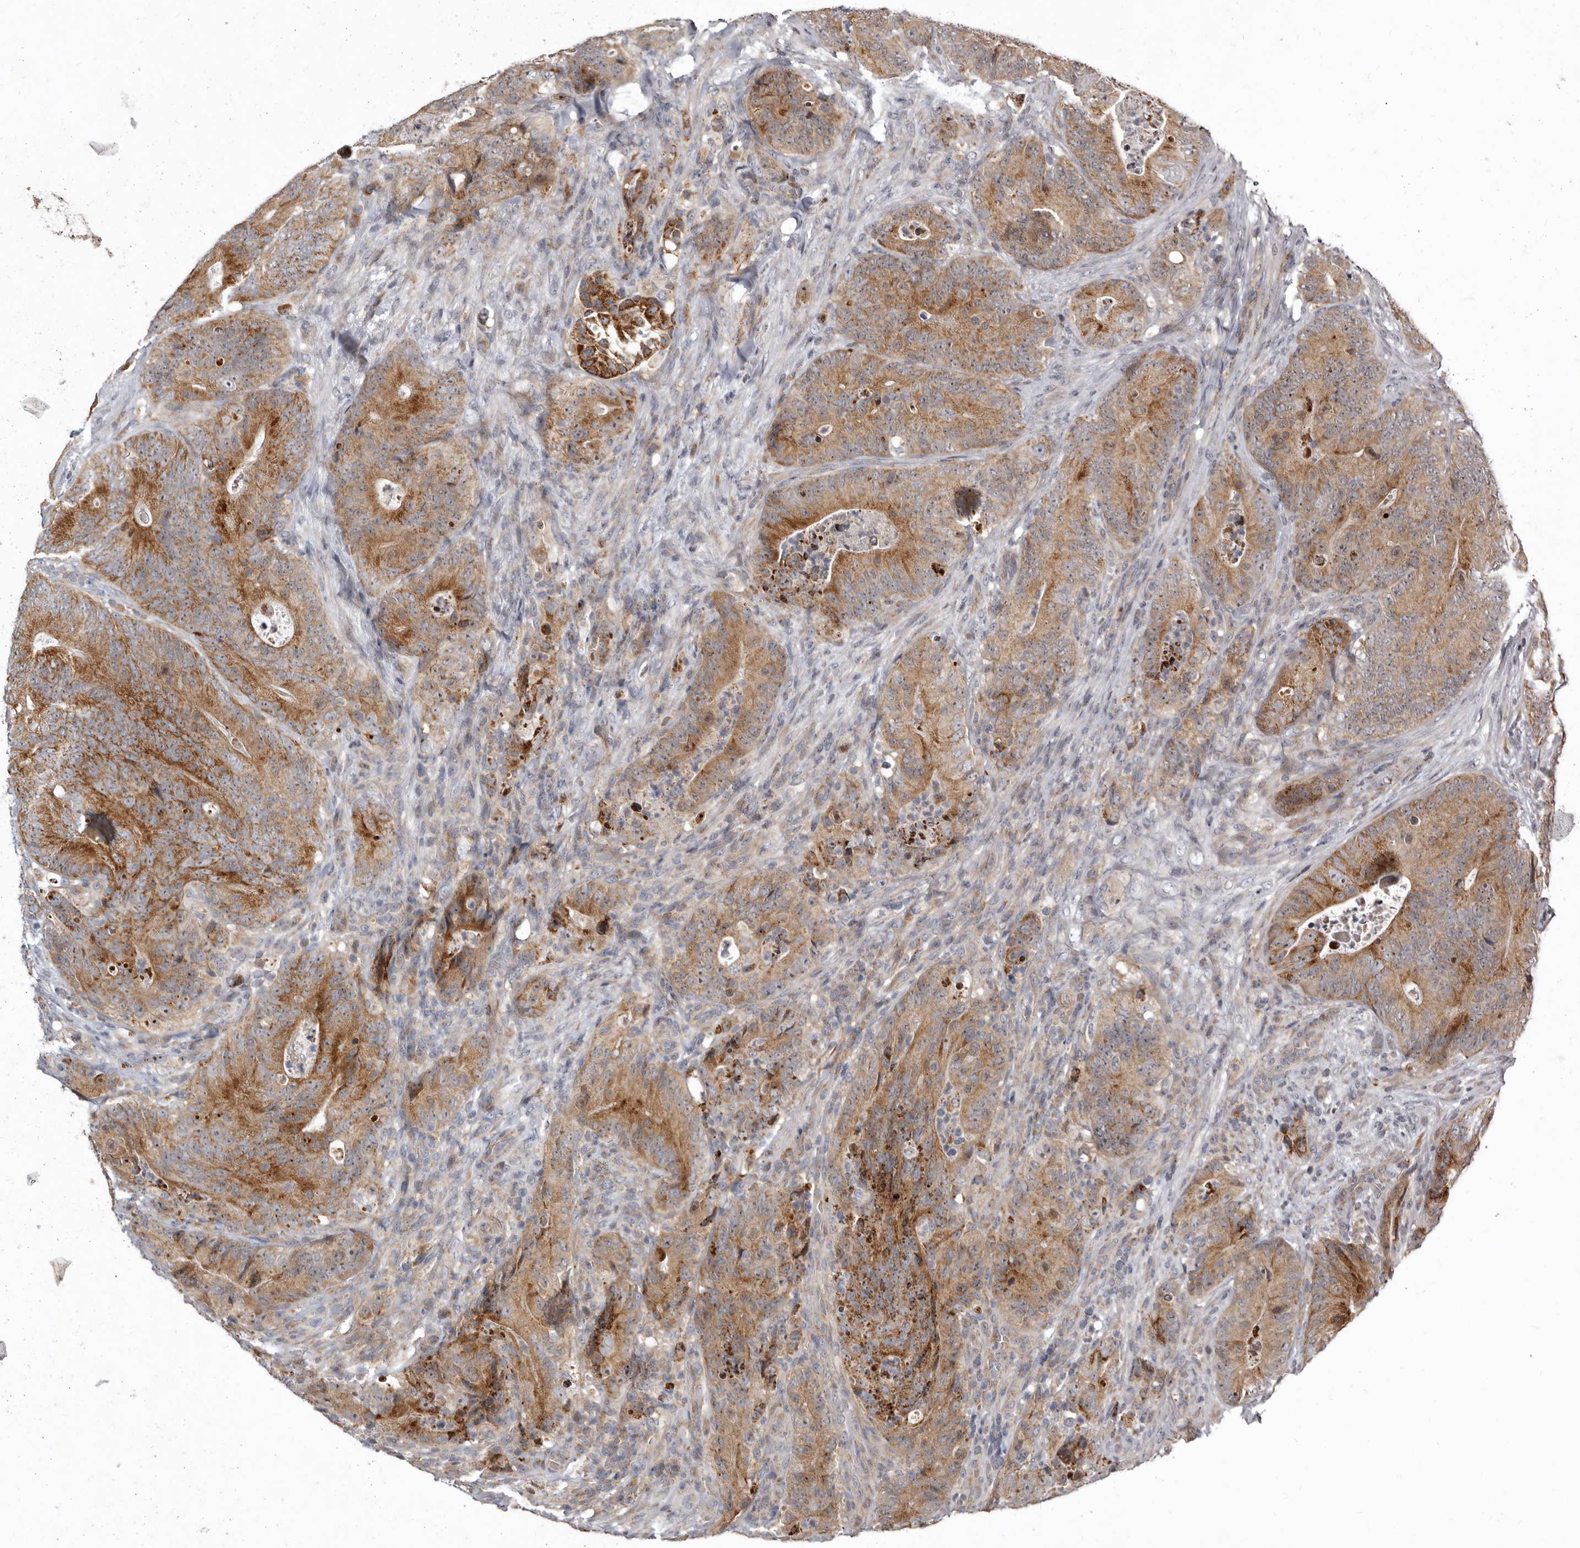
{"staining": {"intensity": "strong", "quantity": "25%-75%", "location": "cytoplasmic/membranous"}, "tissue": "colorectal cancer", "cell_type": "Tumor cells", "image_type": "cancer", "snomed": [{"axis": "morphology", "description": "Normal tissue, NOS"}, {"axis": "topography", "description": "Colon"}], "caption": "Immunohistochemistry (IHC) histopathology image of human colorectal cancer stained for a protein (brown), which exhibits high levels of strong cytoplasmic/membranous staining in approximately 25%-75% of tumor cells.", "gene": "SMC4", "patient": {"sex": "female", "age": 82}}